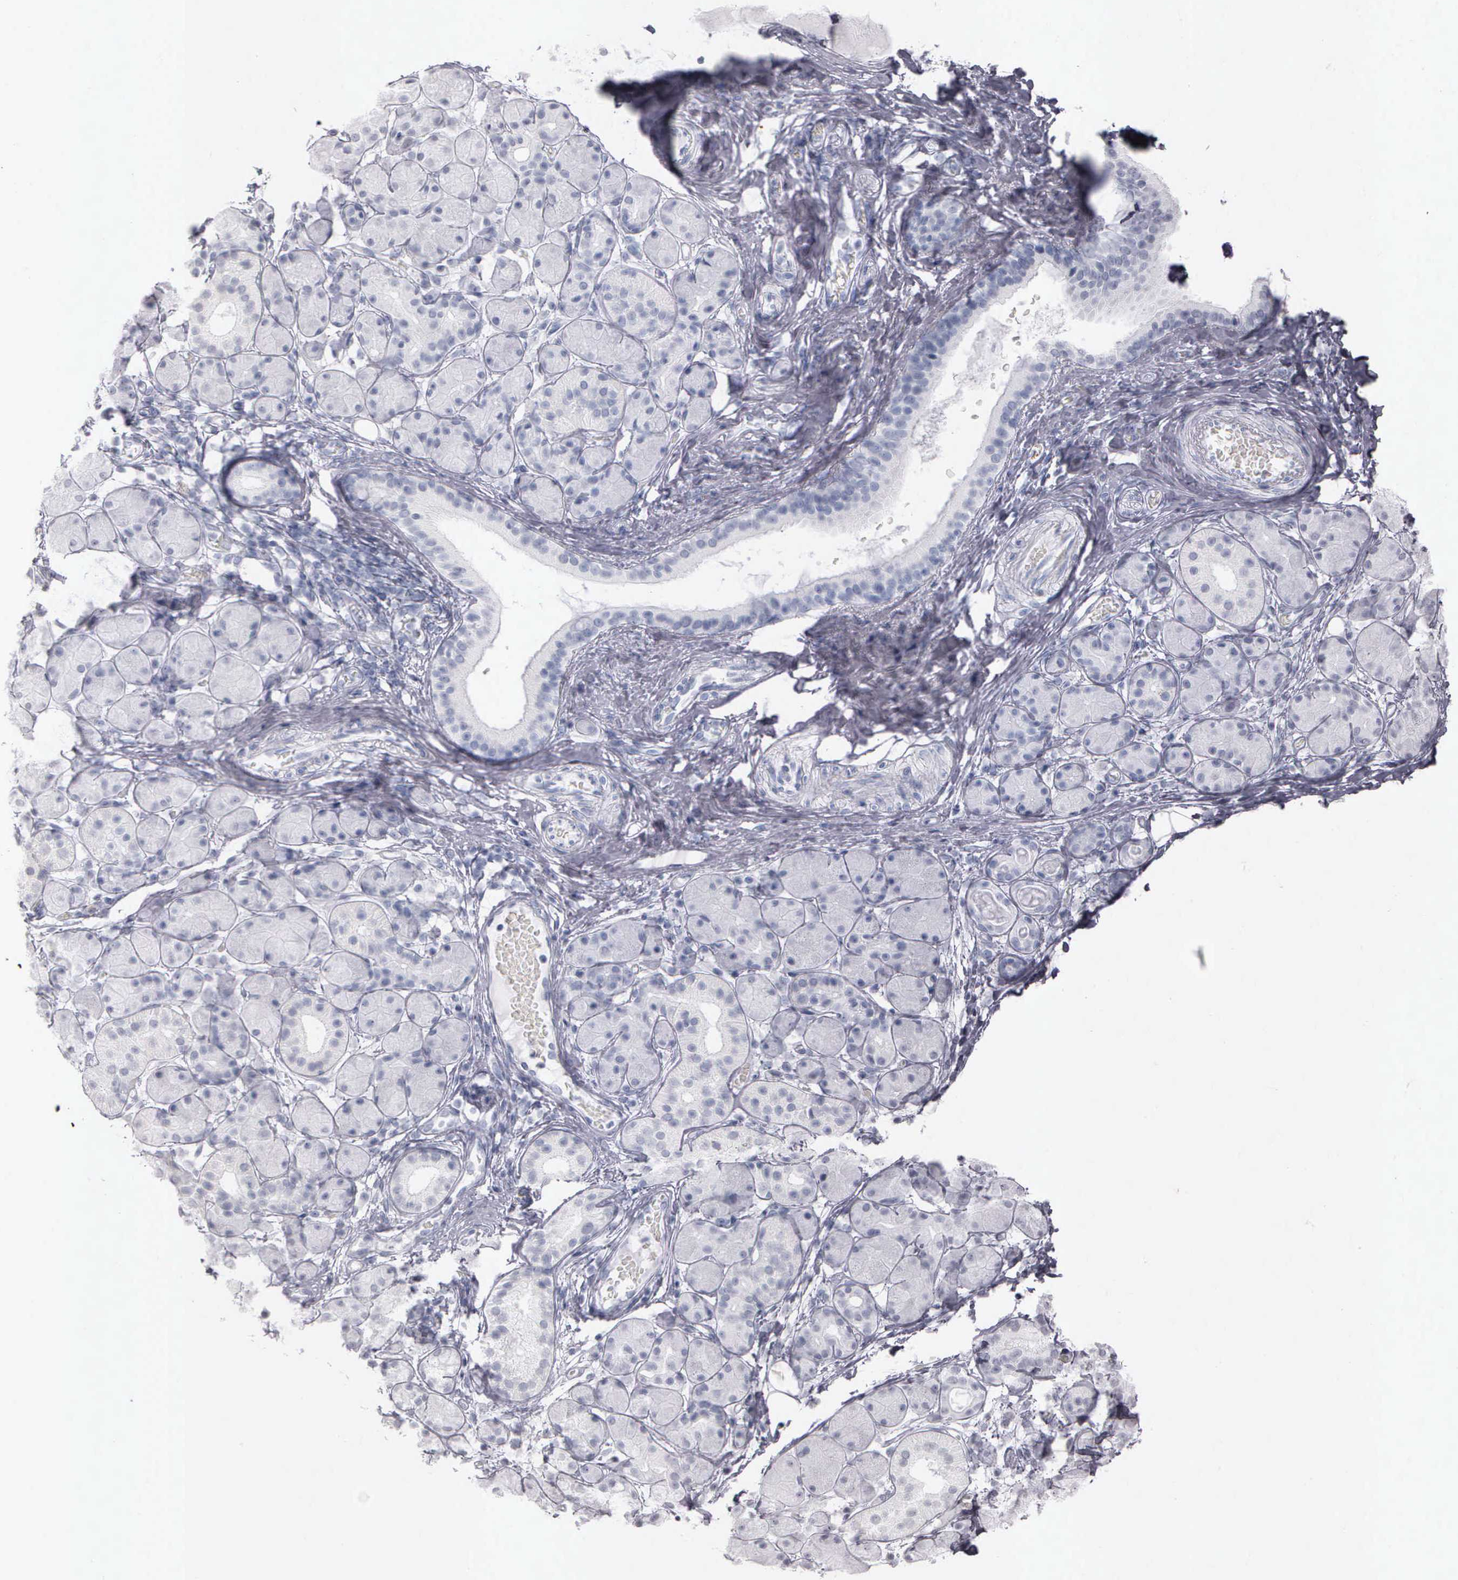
{"staining": {"intensity": "negative", "quantity": "none", "location": "none"}, "tissue": "salivary gland", "cell_type": "Glandular cells", "image_type": "normal", "snomed": [{"axis": "morphology", "description": "Normal tissue, NOS"}, {"axis": "topography", "description": "Salivary gland"}, {"axis": "topography", "description": "Peripheral nerve tissue"}], "caption": "High magnification brightfield microscopy of benign salivary gland stained with DAB (3,3'-diaminobenzidine) (brown) and counterstained with hematoxylin (blue): glandular cells show no significant positivity.", "gene": "NKX2", "patient": {"sex": "male", "age": 62}}